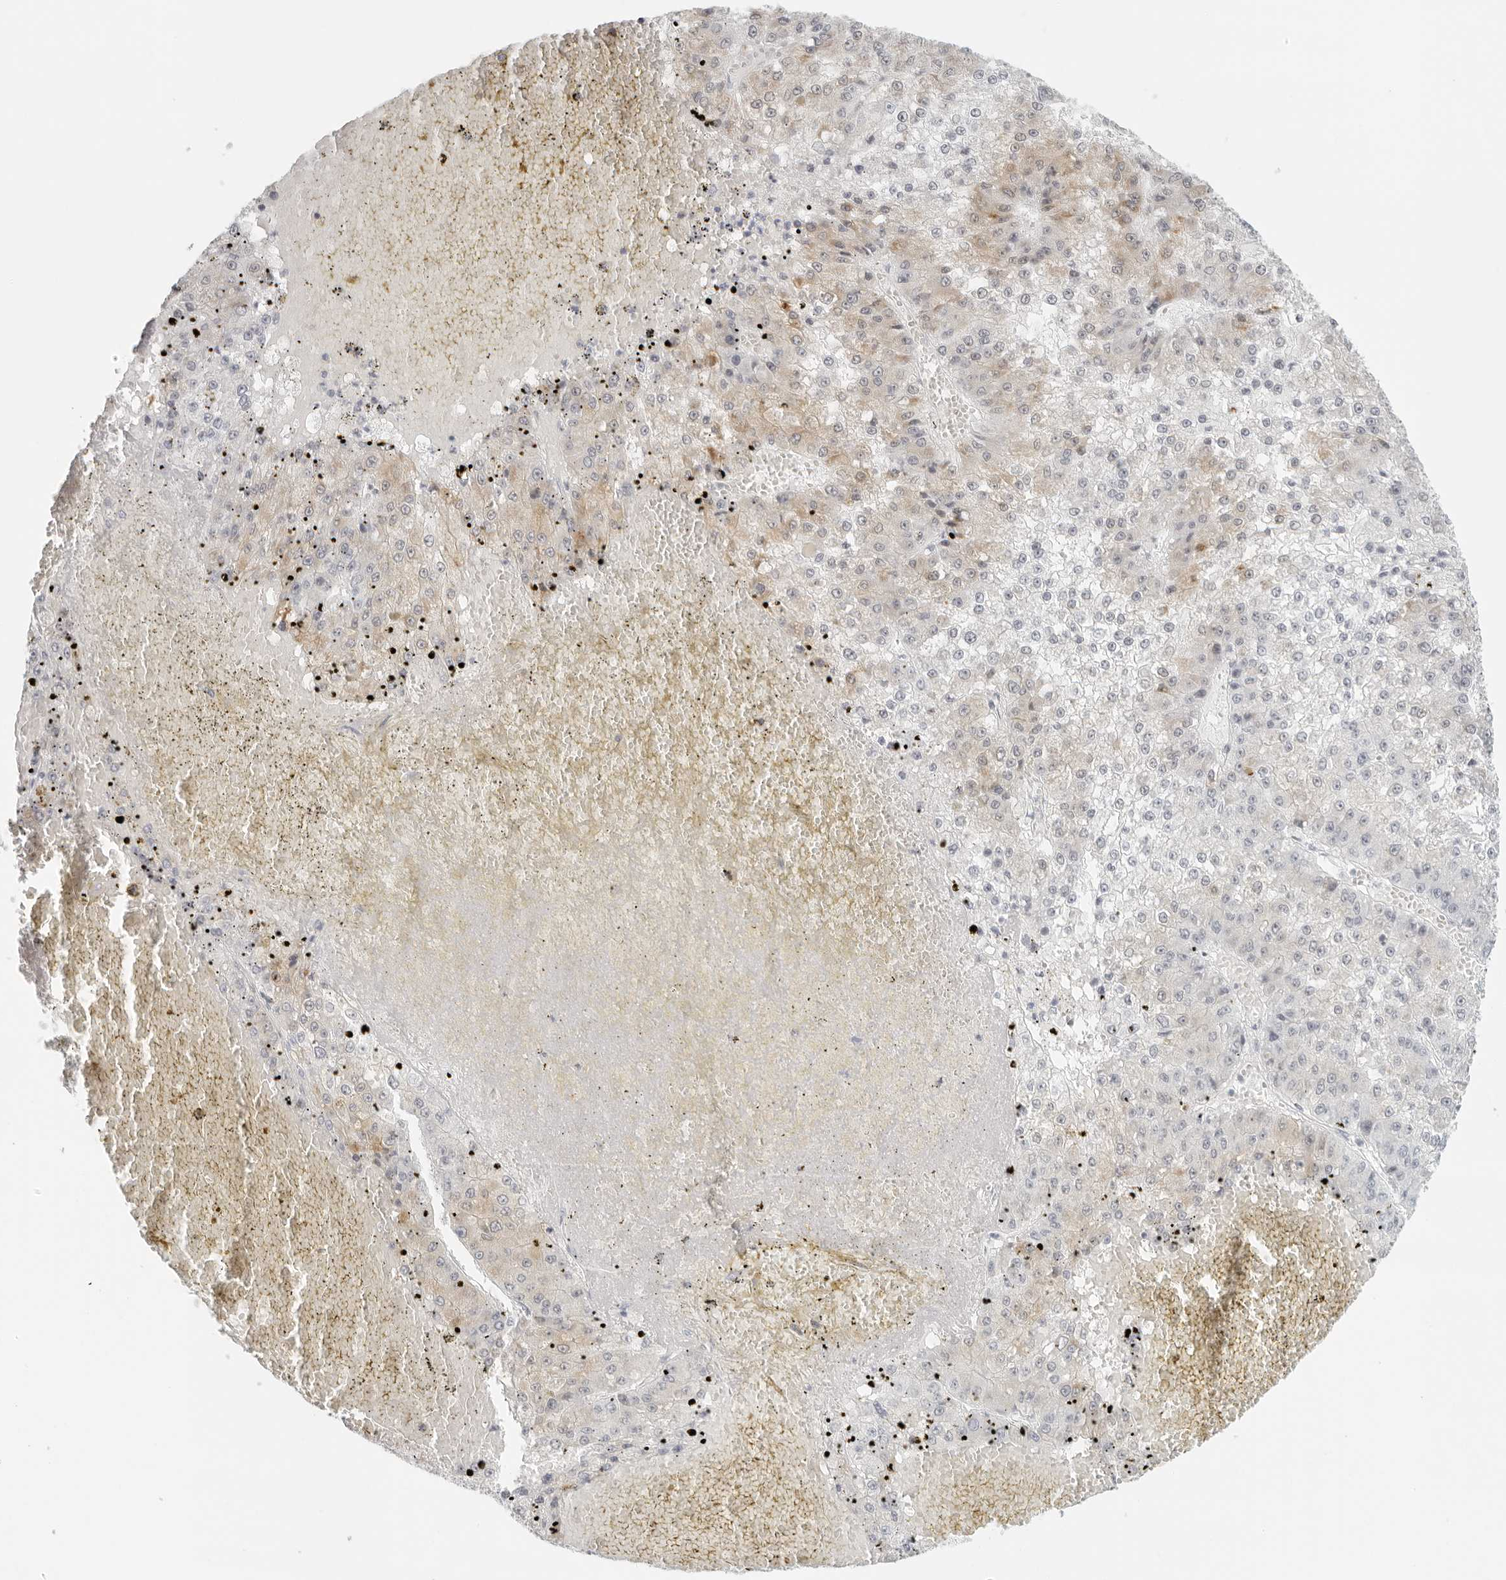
{"staining": {"intensity": "weak", "quantity": "25%-75%", "location": "cytoplasmic/membranous"}, "tissue": "liver cancer", "cell_type": "Tumor cells", "image_type": "cancer", "snomed": [{"axis": "morphology", "description": "Carcinoma, Hepatocellular, NOS"}, {"axis": "topography", "description": "Liver"}], "caption": "DAB immunohistochemical staining of liver cancer (hepatocellular carcinoma) displays weak cytoplasmic/membranous protein positivity in approximately 25%-75% of tumor cells. Using DAB (brown) and hematoxylin (blue) stains, captured at high magnification using brightfield microscopy.", "gene": "RPS6KC1", "patient": {"sex": "female", "age": 73}}